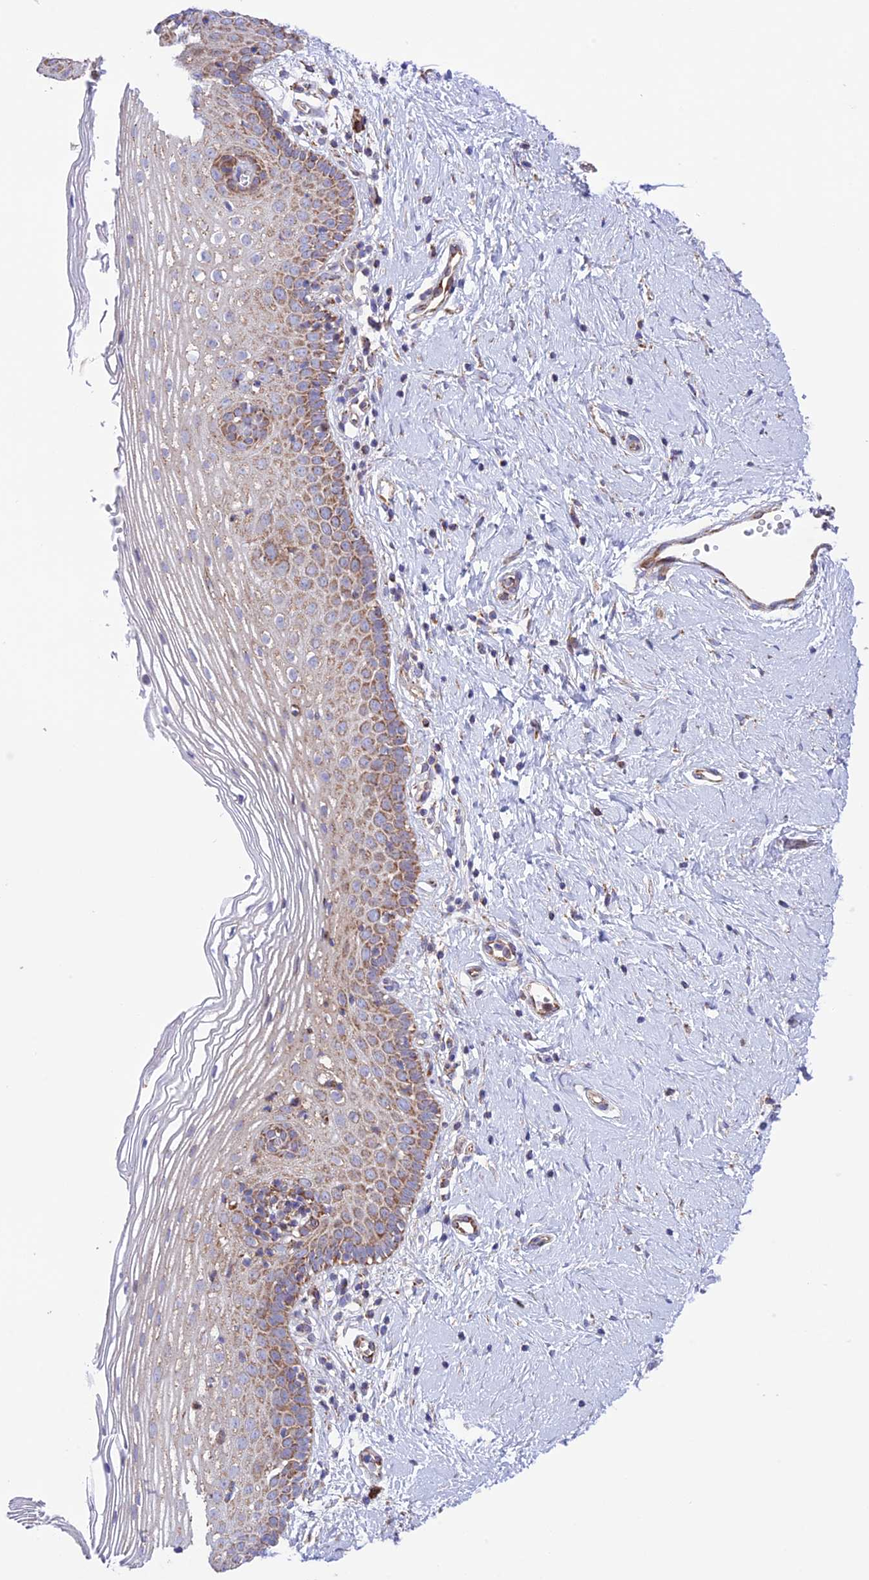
{"staining": {"intensity": "moderate", "quantity": "25%-75%", "location": "cytoplasmic/membranous"}, "tissue": "vagina", "cell_type": "Squamous epithelial cells", "image_type": "normal", "snomed": [{"axis": "morphology", "description": "Normal tissue, NOS"}, {"axis": "topography", "description": "Vagina"}], "caption": "Unremarkable vagina displays moderate cytoplasmic/membranous positivity in approximately 25%-75% of squamous epithelial cells Immunohistochemistry stains the protein of interest in brown and the nuclei are stained blue..", "gene": "UAP1L1", "patient": {"sex": "female", "age": 32}}